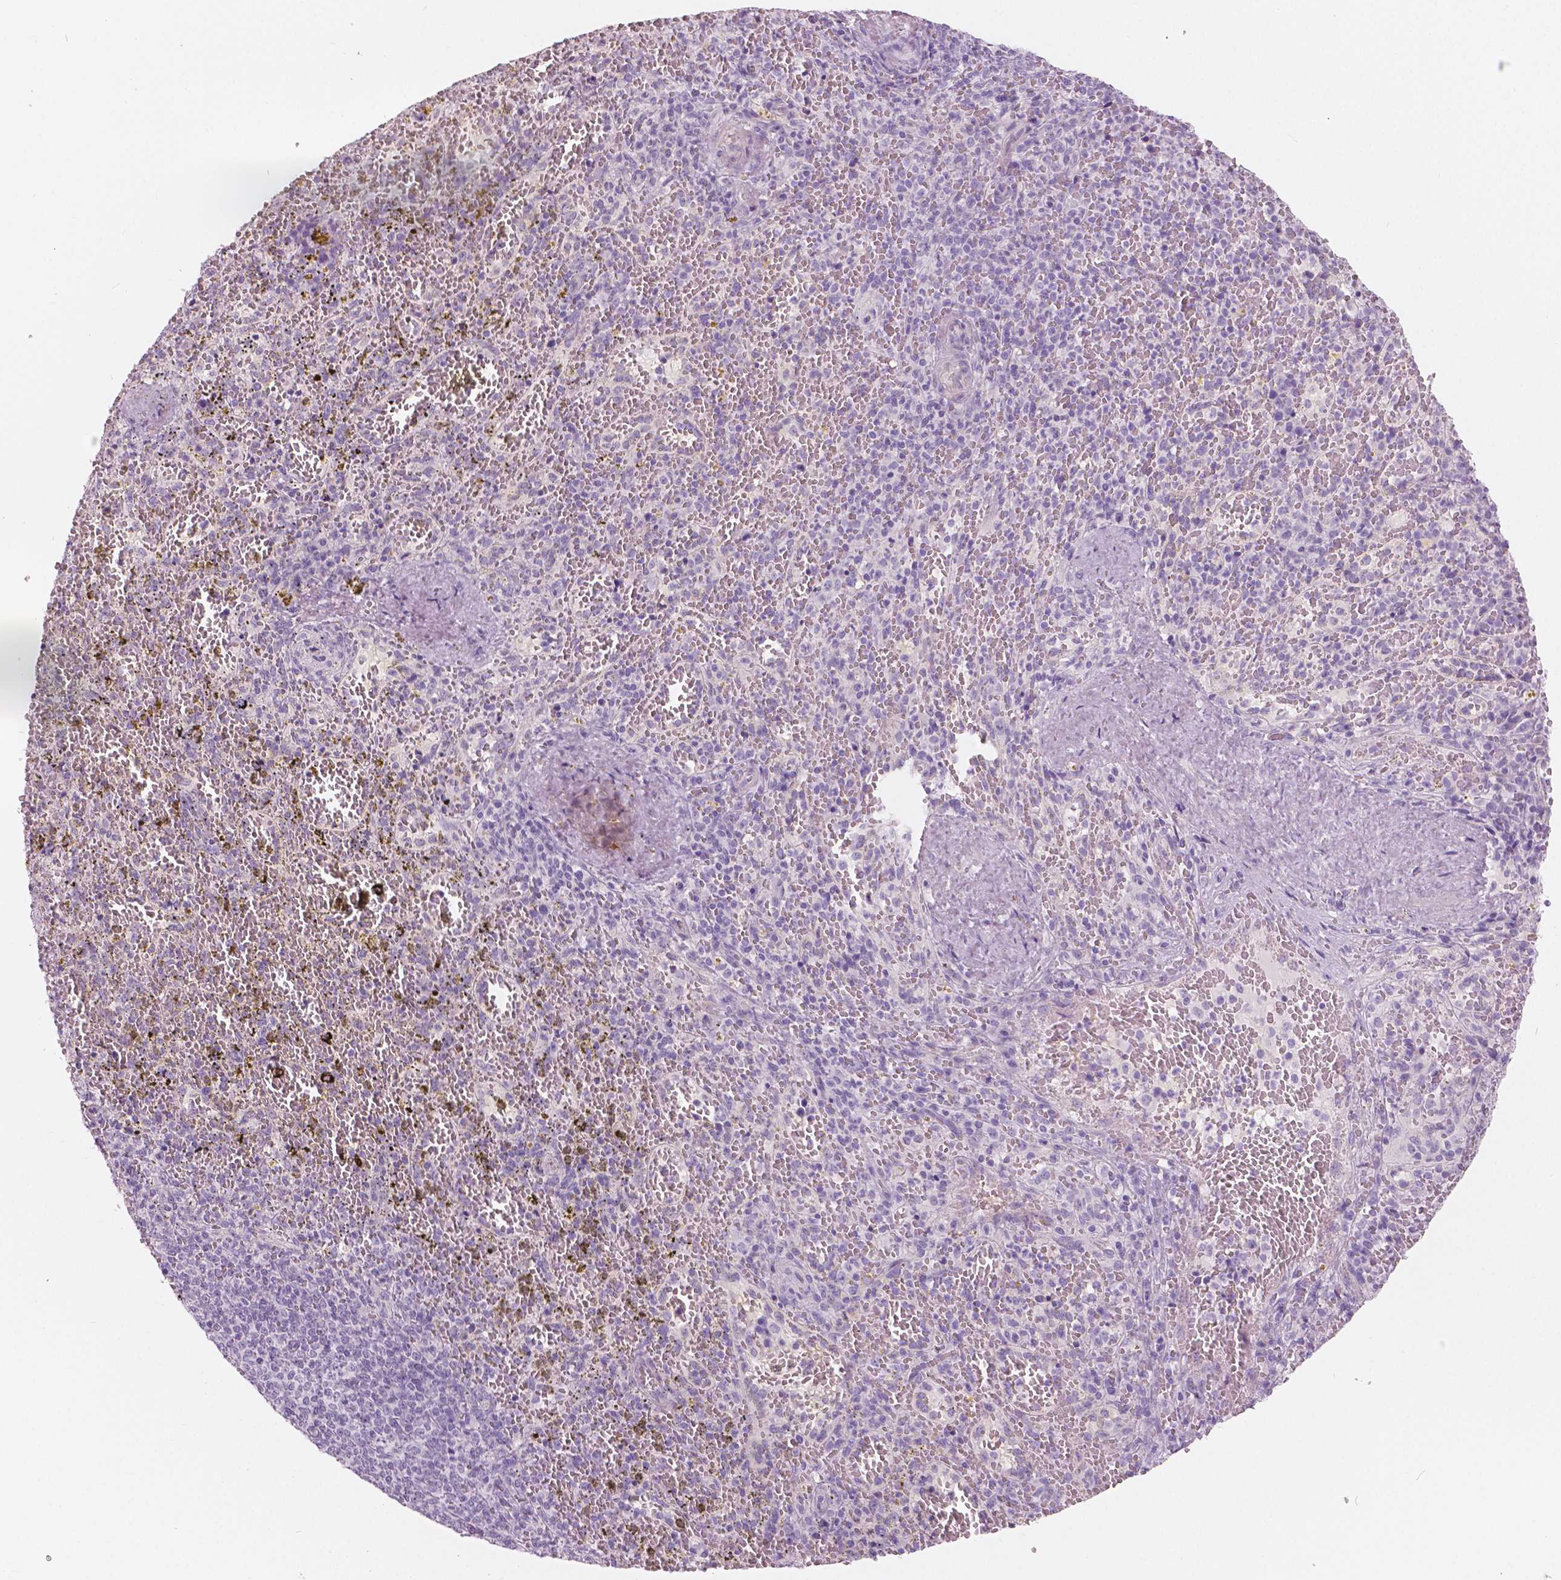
{"staining": {"intensity": "negative", "quantity": "none", "location": "none"}, "tissue": "spleen", "cell_type": "Cells in red pulp", "image_type": "normal", "snomed": [{"axis": "morphology", "description": "Normal tissue, NOS"}, {"axis": "topography", "description": "Spleen"}], "caption": "This micrograph is of normal spleen stained with immunohistochemistry (IHC) to label a protein in brown with the nuclei are counter-stained blue. There is no positivity in cells in red pulp.", "gene": "A4GNT", "patient": {"sex": "female", "age": 50}}